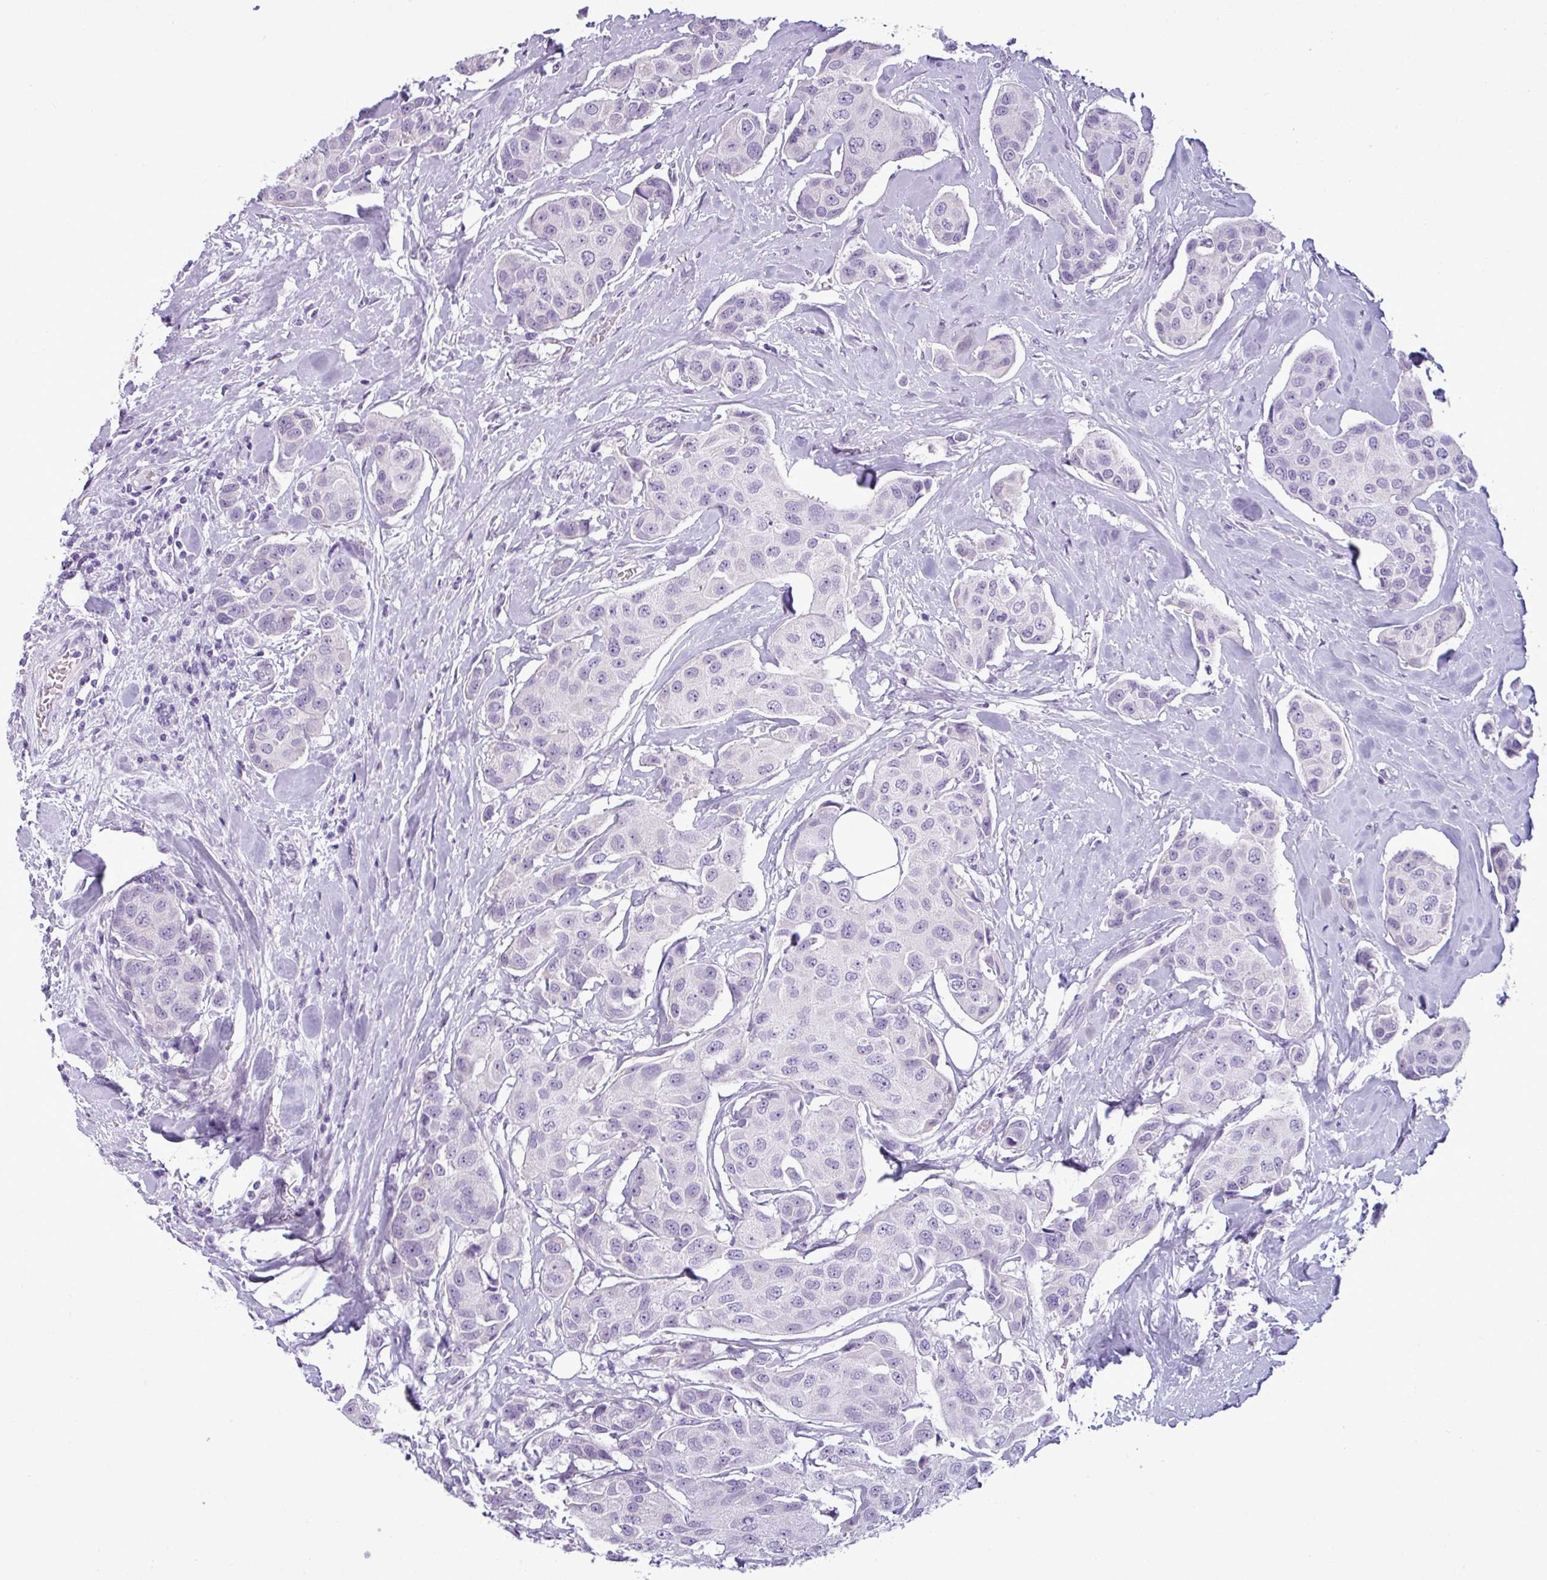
{"staining": {"intensity": "negative", "quantity": "none", "location": "none"}, "tissue": "breast cancer", "cell_type": "Tumor cells", "image_type": "cancer", "snomed": [{"axis": "morphology", "description": "Duct carcinoma"}, {"axis": "topography", "description": "Breast"}, {"axis": "topography", "description": "Lymph node"}], "caption": "Human breast cancer stained for a protein using immunohistochemistry displays no staining in tumor cells.", "gene": "CDH16", "patient": {"sex": "female", "age": 80}}